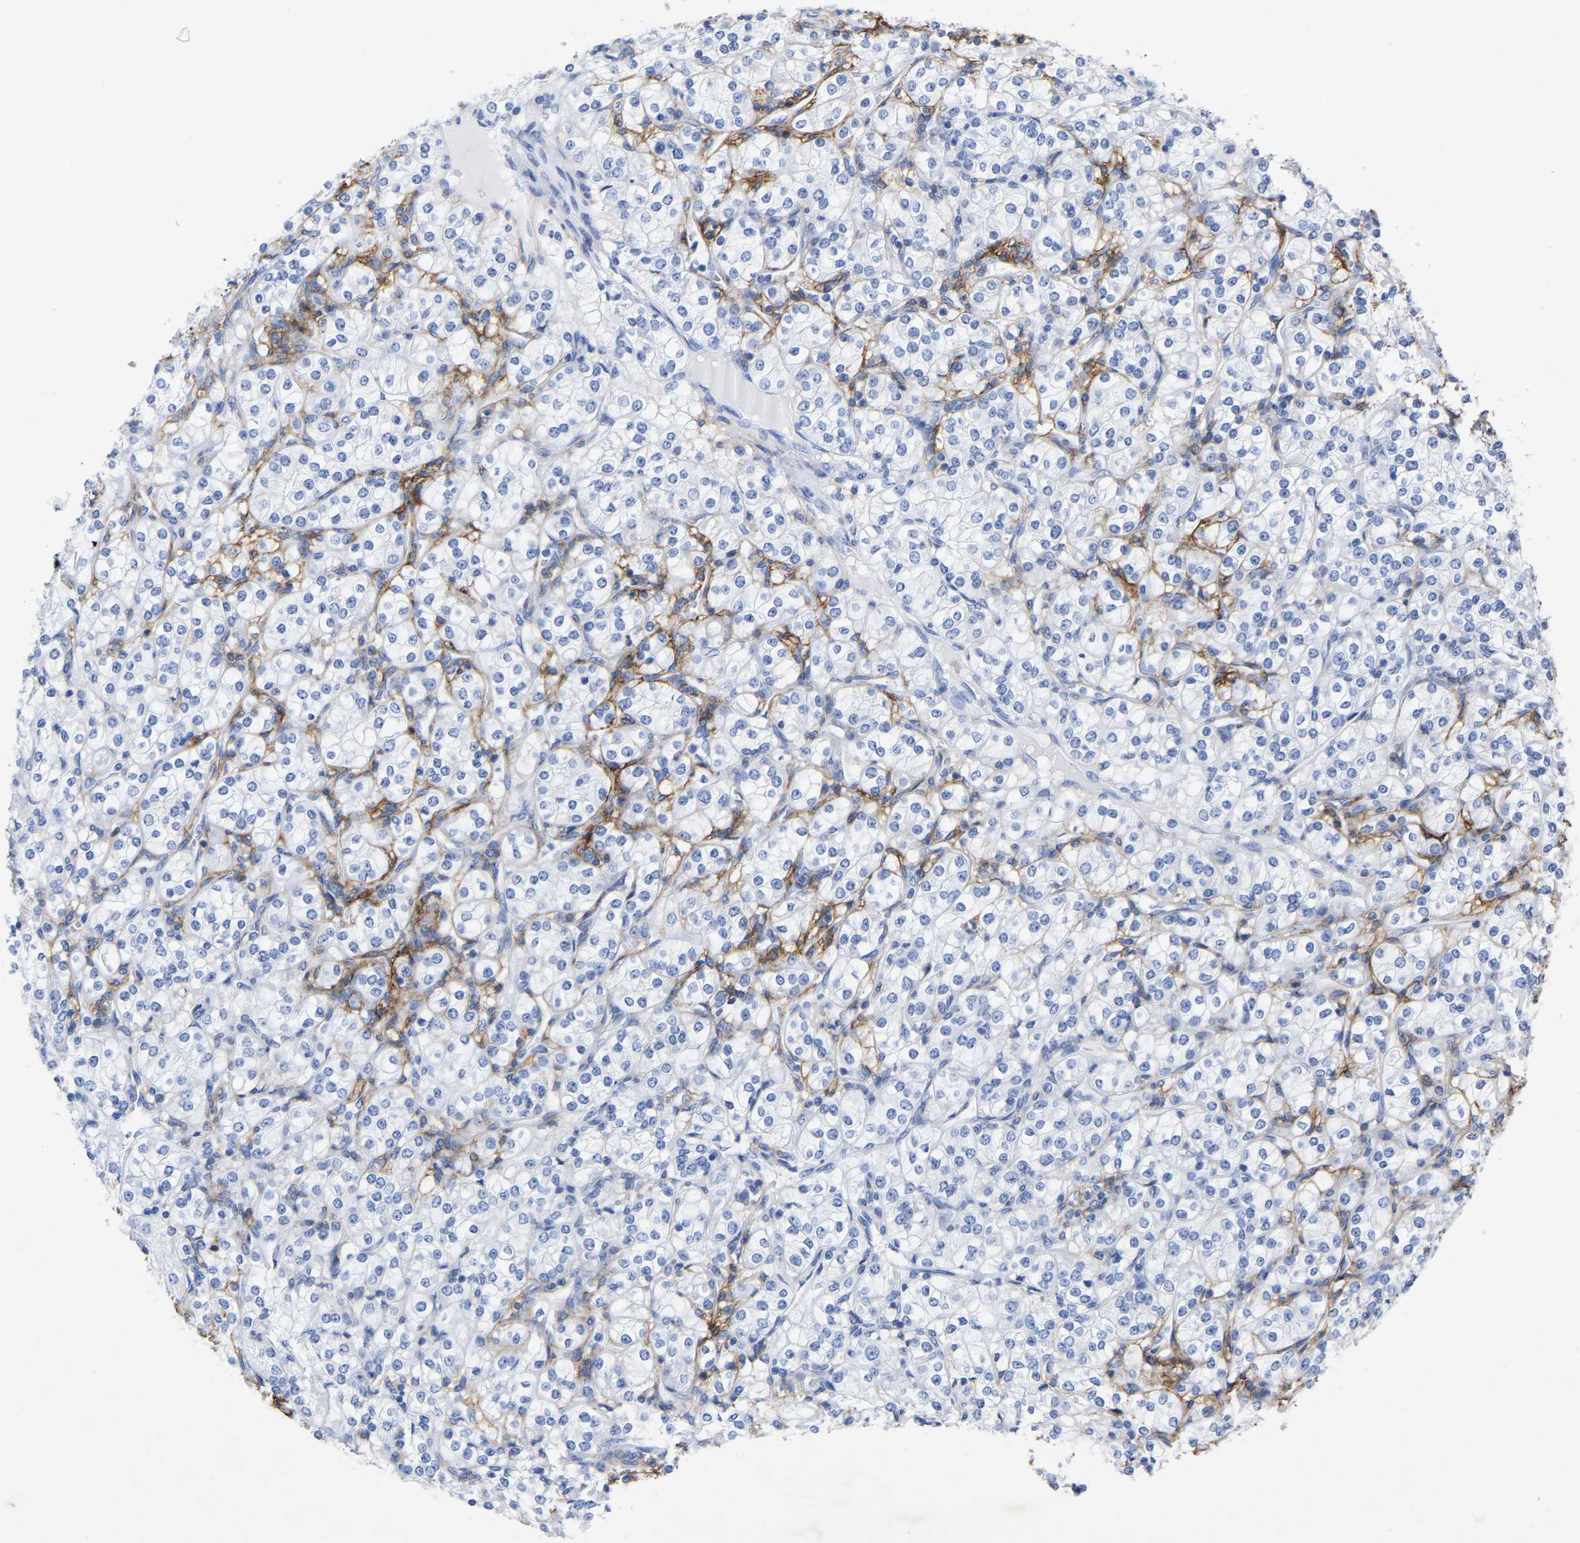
{"staining": {"intensity": "negative", "quantity": "none", "location": "none"}, "tissue": "renal cancer", "cell_type": "Tumor cells", "image_type": "cancer", "snomed": [{"axis": "morphology", "description": "Adenocarcinoma, NOS"}, {"axis": "topography", "description": "Kidney"}], "caption": "The immunohistochemistry image has no significant staining in tumor cells of renal adenocarcinoma tissue.", "gene": "HAPLN1", "patient": {"sex": "male", "age": 77}}